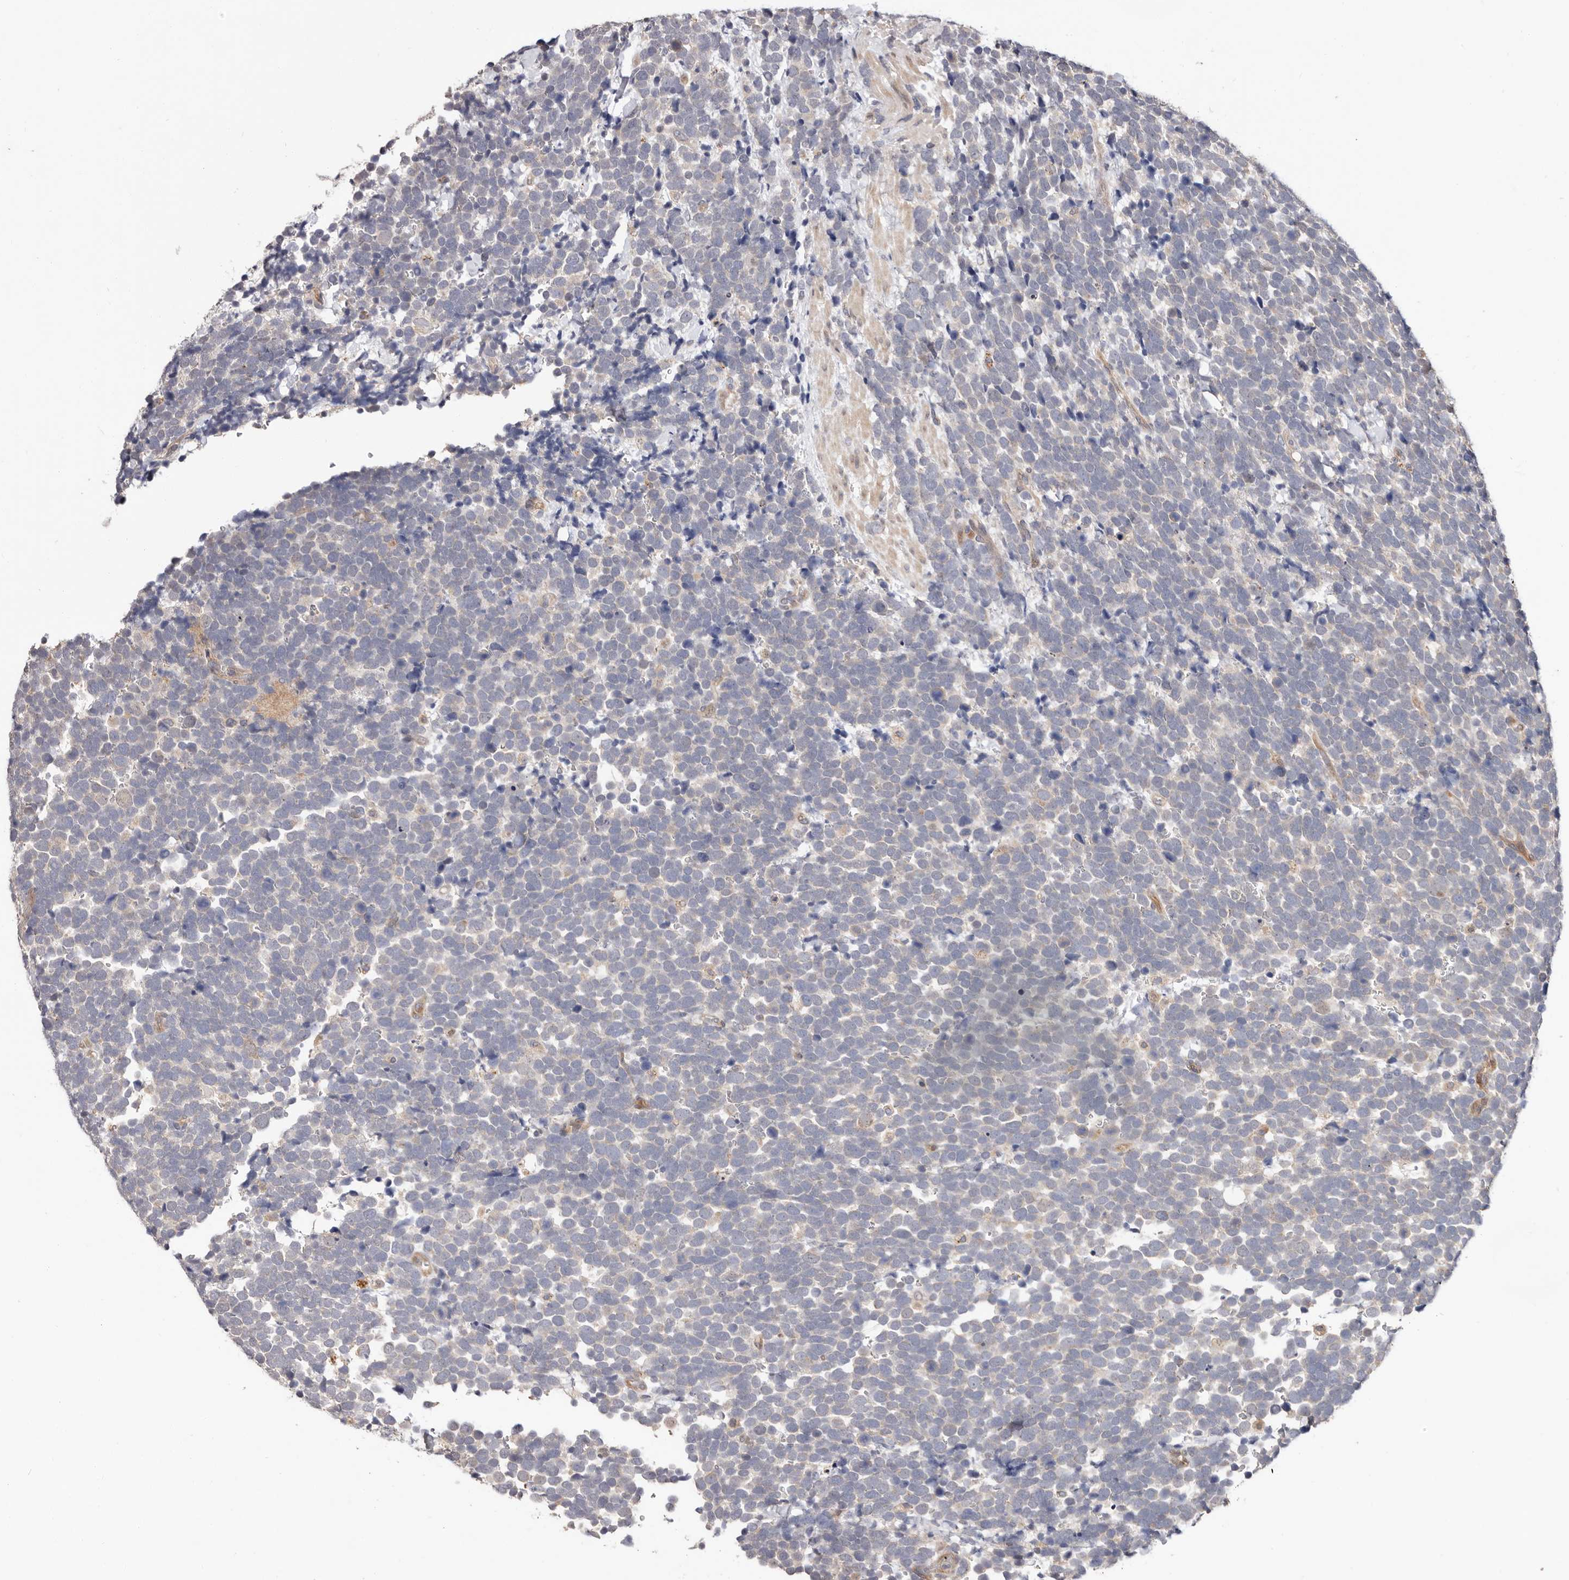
{"staining": {"intensity": "negative", "quantity": "none", "location": "none"}, "tissue": "urothelial cancer", "cell_type": "Tumor cells", "image_type": "cancer", "snomed": [{"axis": "morphology", "description": "Urothelial carcinoma, High grade"}, {"axis": "topography", "description": "Urinary bladder"}], "caption": "IHC image of neoplastic tissue: urothelial carcinoma (high-grade) stained with DAB demonstrates no significant protein staining in tumor cells.", "gene": "USP33", "patient": {"sex": "female", "age": 82}}